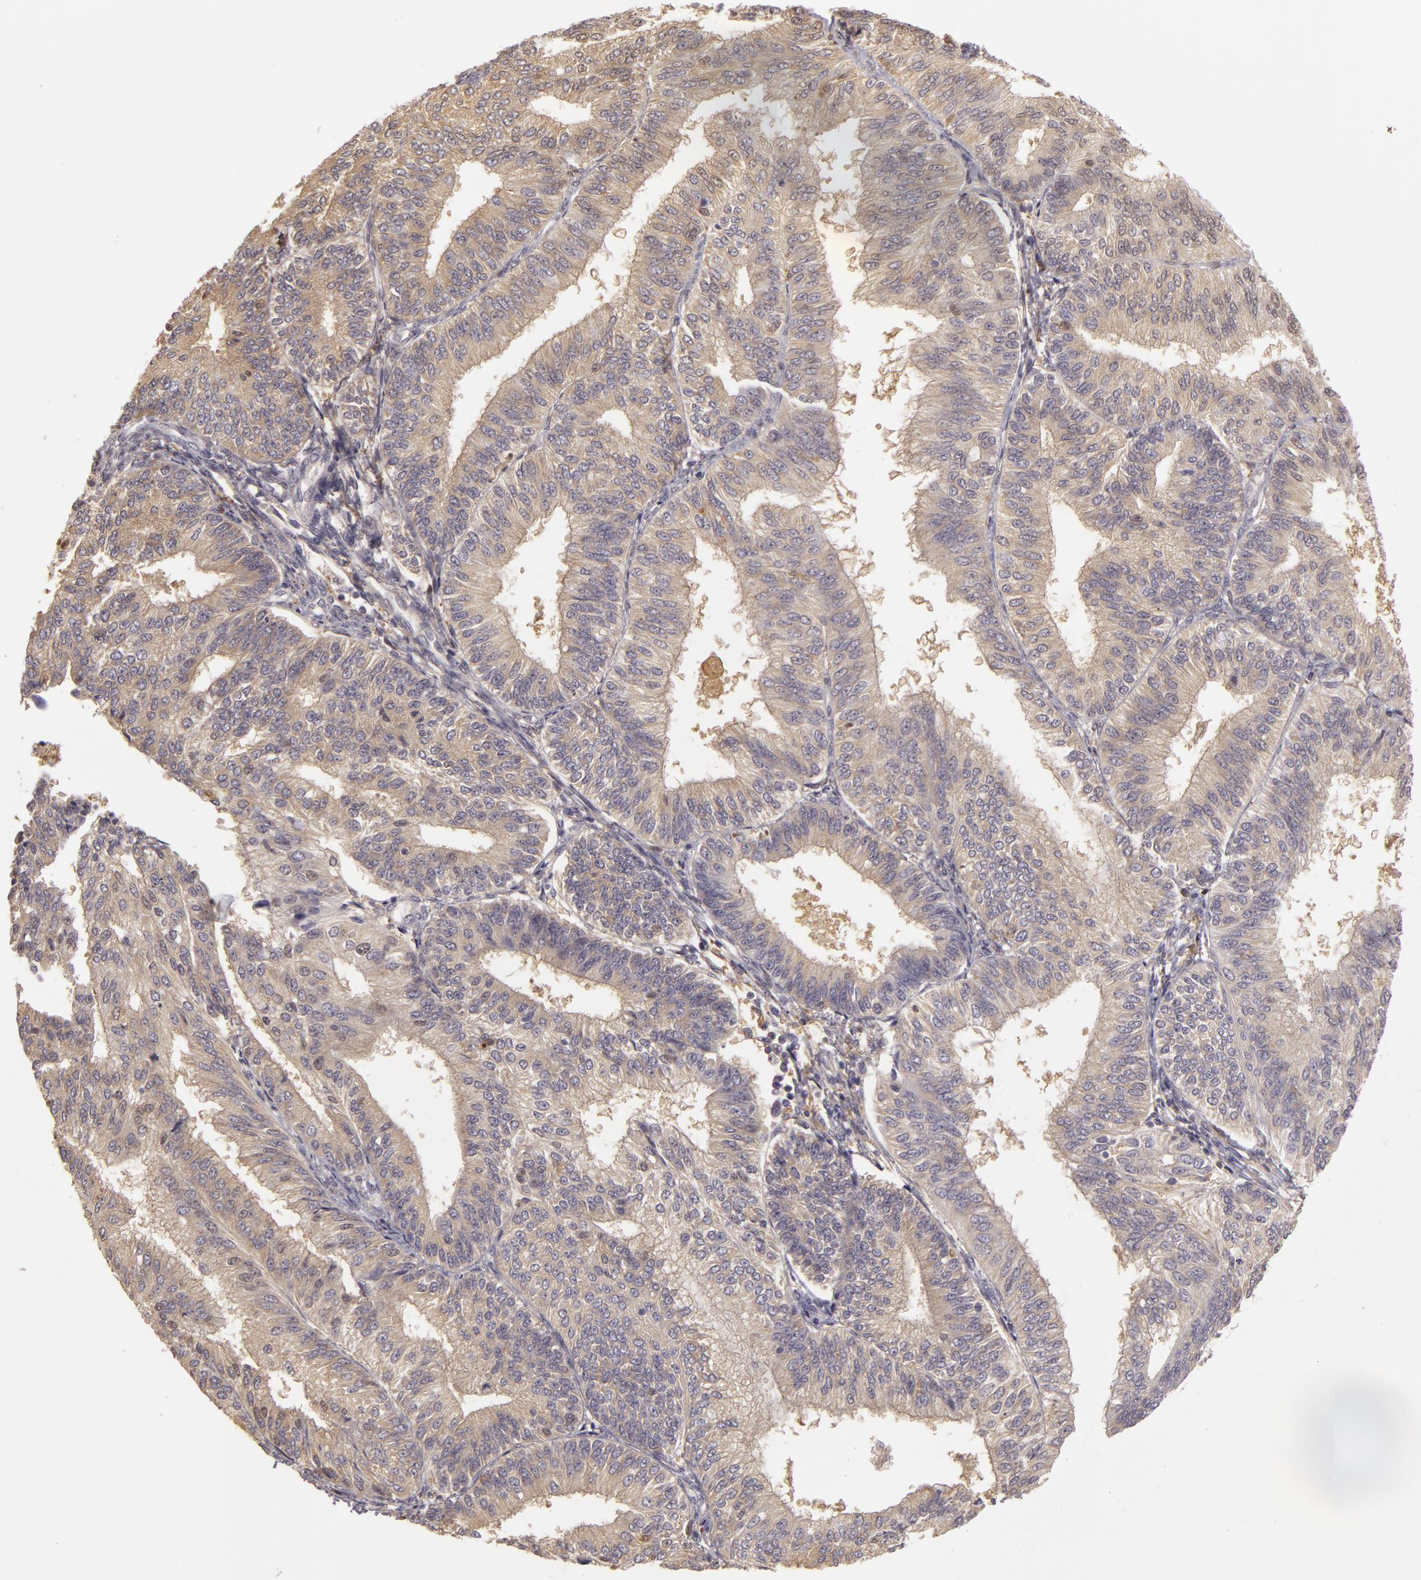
{"staining": {"intensity": "negative", "quantity": "none", "location": "none"}, "tissue": "endometrial cancer", "cell_type": "Tumor cells", "image_type": "cancer", "snomed": [{"axis": "morphology", "description": "Adenocarcinoma, NOS"}, {"axis": "topography", "description": "Endometrium"}], "caption": "Immunohistochemistry (IHC) histopathology image of neoplastic tissue: human adenocarcinoma (endometrial) stained with DAB (3,3'-diaminobenzidine) demonstrates no significant protein staining in tumor cells.", "gene": "GNPDA1", "patient": {"sex": "female", "age": 55}}